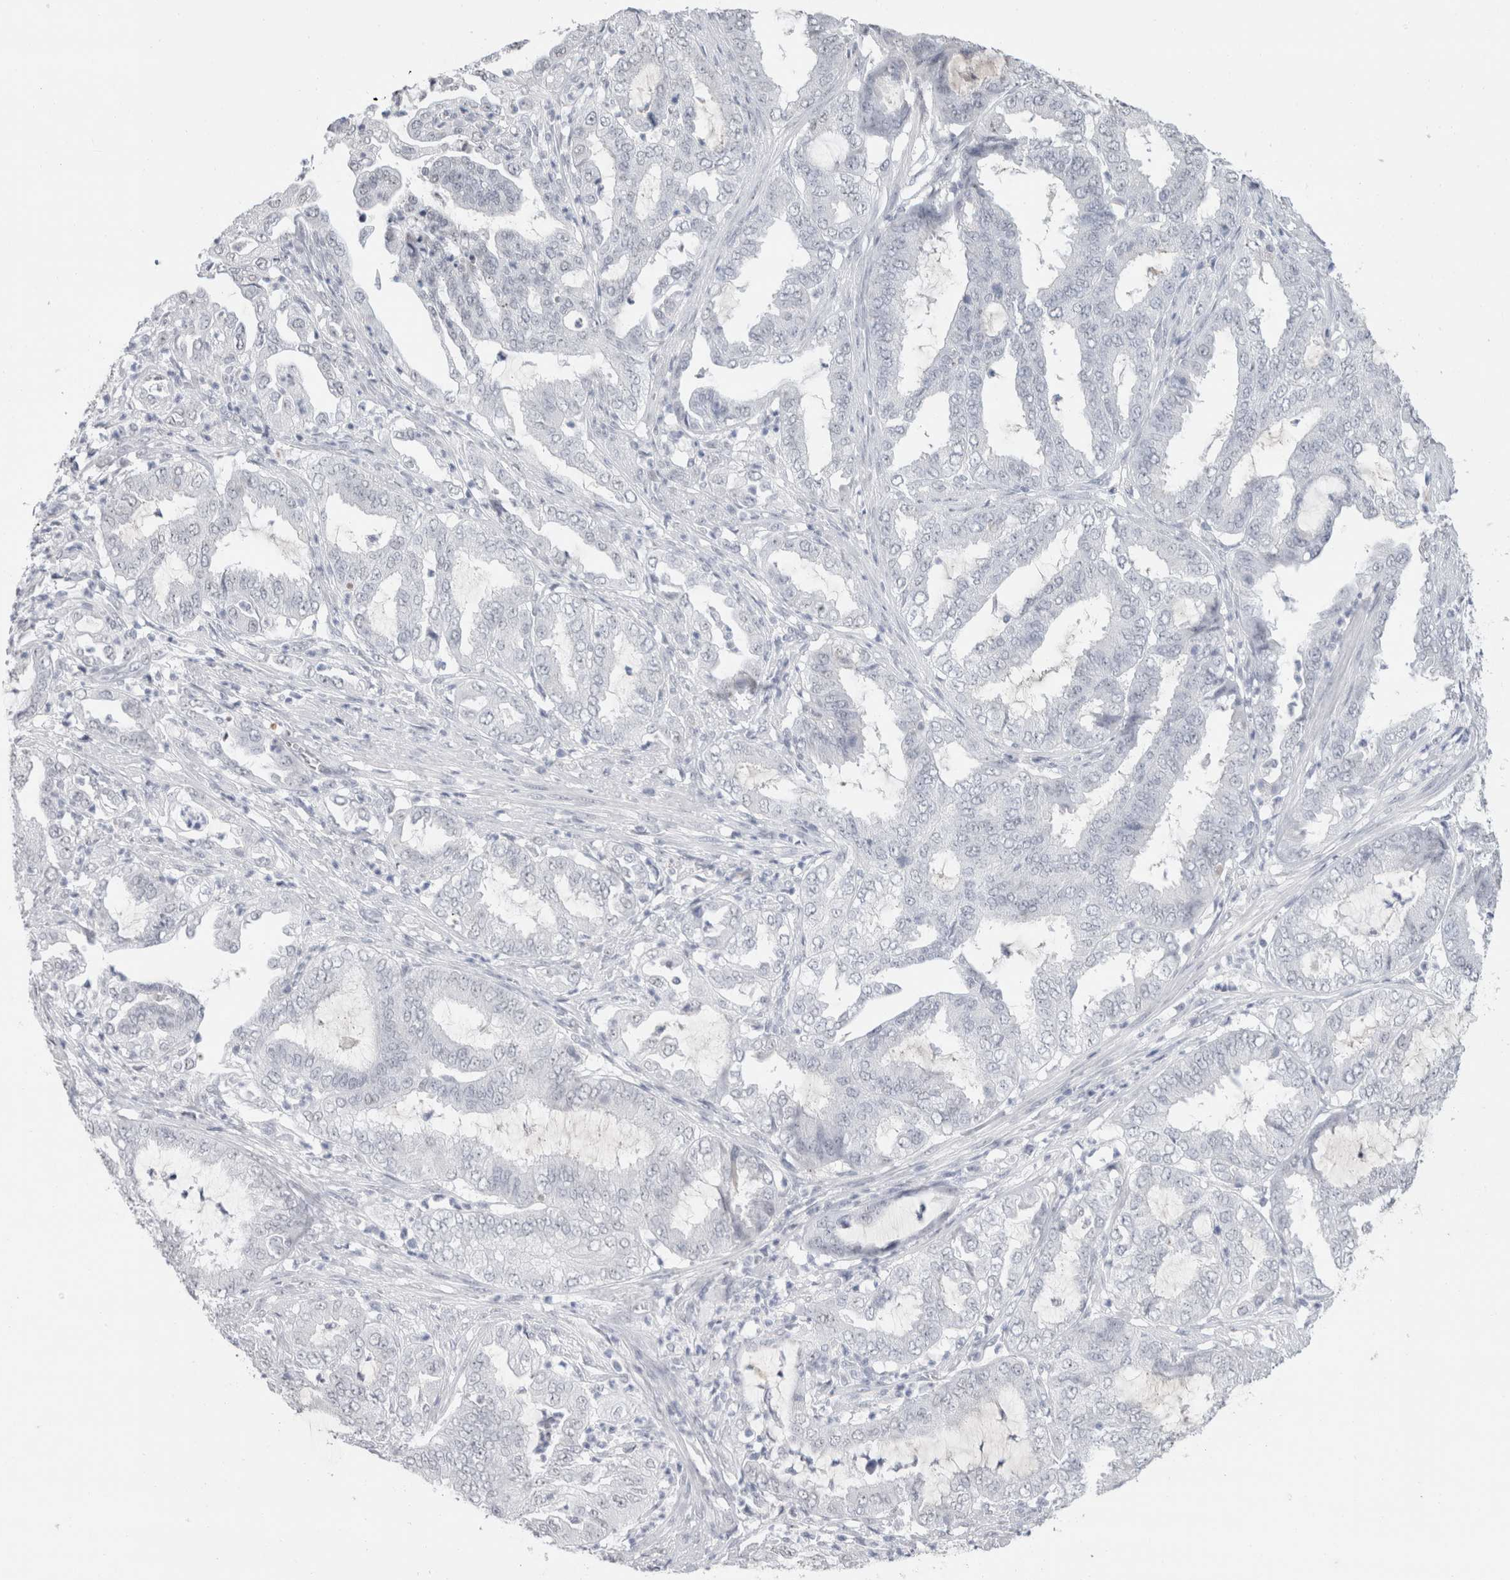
{"staining": {"intensity": "negative", "quantity": "none", "location": "none"}, "tissue": "endometrial cancer", "cell_type": "Tumor cells", "image_type": "cancer", "snomed": [{"axis": "morphology", "description": "Adenocarcinoma, NOS"}, {"axis": "topography", "description": "Endometrium"}], "caption": "Human adenocarcinoma (endometrial) stained for a protein using IHC exhibits no positivity in tumor cells.", "gene": "CADM3", "patient": {"sex": "female", "age": 51}}